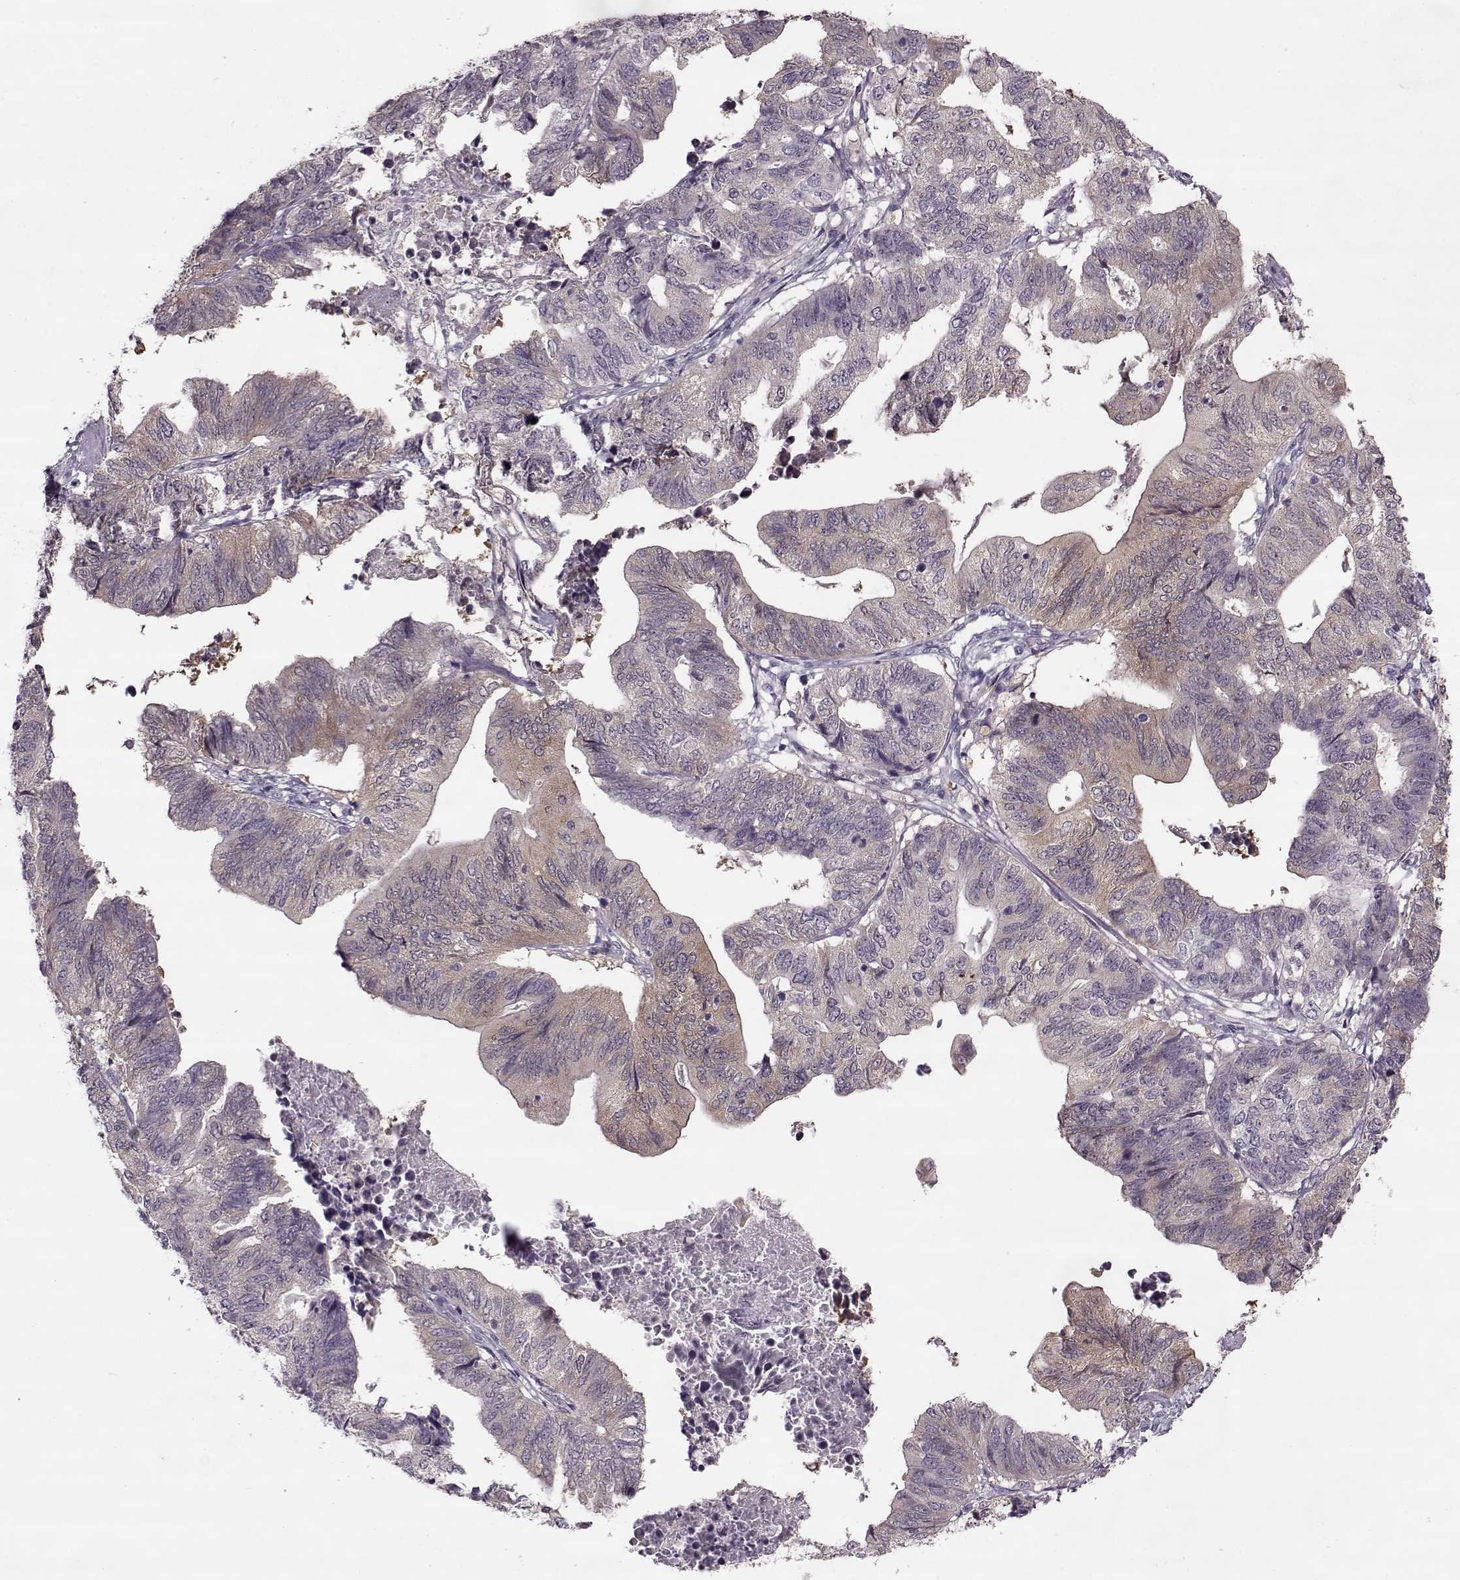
{"staining": {"intensity": "weak", "quantity": ">75%", "location": "cytoplasmic/membranous"}, "tissue": "stomach cancer", "cell_type": "Tumor cells", "image_type": "cancer", "snomed": [{"axis": "morphology", "description": "Adenocarcinoma, NOS"}, {"axis": "topography", "description": "Stomach, upper"}], "caption": "Protein staining of stomach cancer tissue reveals weak cytoplasmic/membranous staining in approximately >75% of tumor cells.", "gene": "ACOT11", "patient": {"sex": "female", "age": 67}}